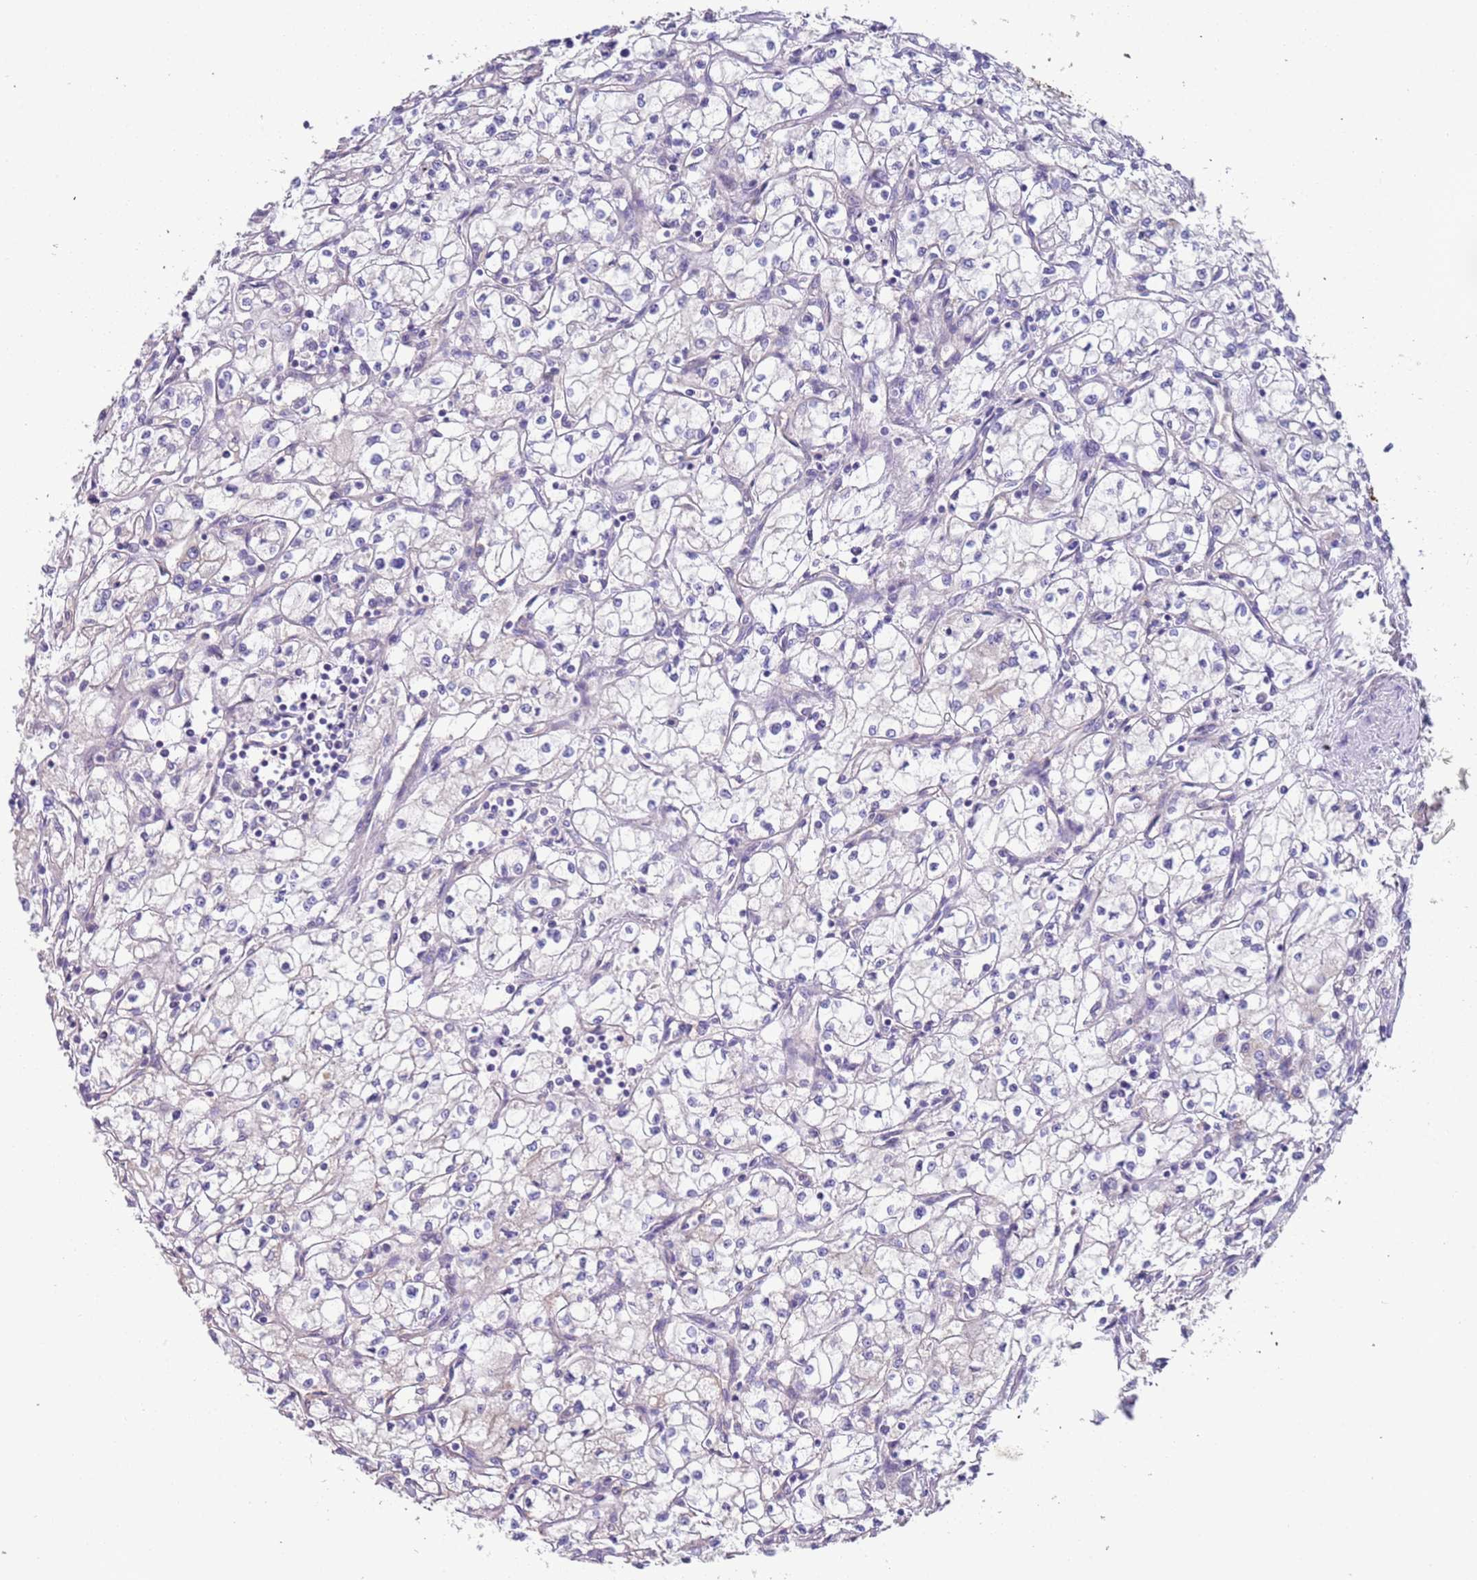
{"staining": {"intensity": "negative", "quantity": "none", "location": "none"}, "tissue": "renal cancer", "cell_type": "Tumor cells", "image_type": "cancer", "snomed": [{"axis": "morphology", "description": "Adenocarcinoma, NOS"}, {"axis": "topography", "description": "Kidney"}], "caption": "This is an immunohistochemistry micrograph of renal adenocarcinoma. There is no expression in tumor cells.", "gene": "LAMB4", "patient": {"sex": "male", "age": 59}}